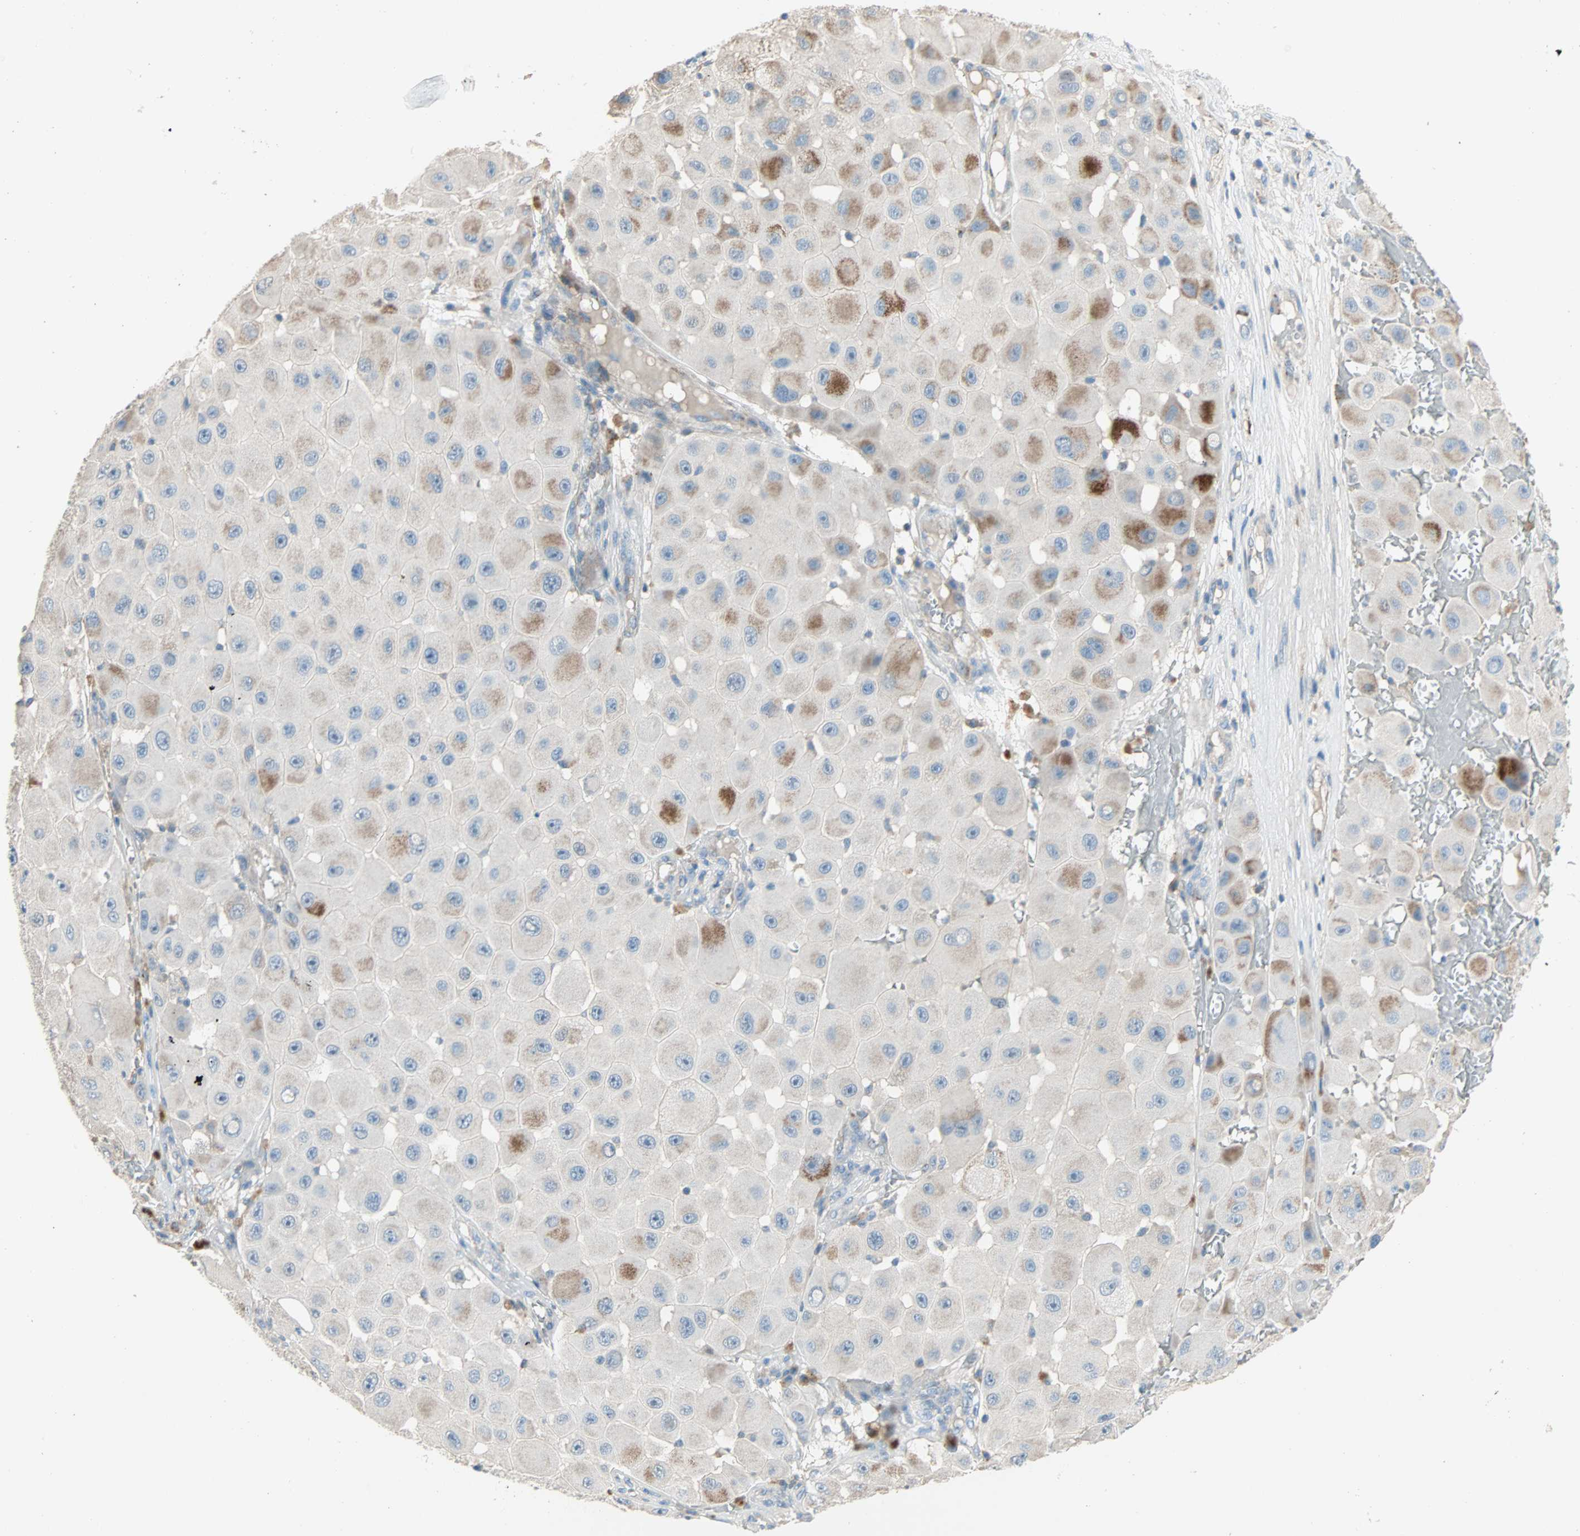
{"staining": {"intensity": "moderate", "quantity": "<25%", "location": "cytoplasmic/membranous"}, "tissue": "melanoma", "cell_type": "Tumor cells", "image_type": "cancer", "snomed": [{"axis": "morphology", "description": "Malignant melanoma, NOS"}, {"axis": "topography", "description": "Skin"}], "caption": "Tumor cells show moderate cytoplasmic/membranous expression in approximately <25% of cells in malignant melanoma.", "gene": "ACVRL1", "patient": {"sex": "female", "age": 81}}